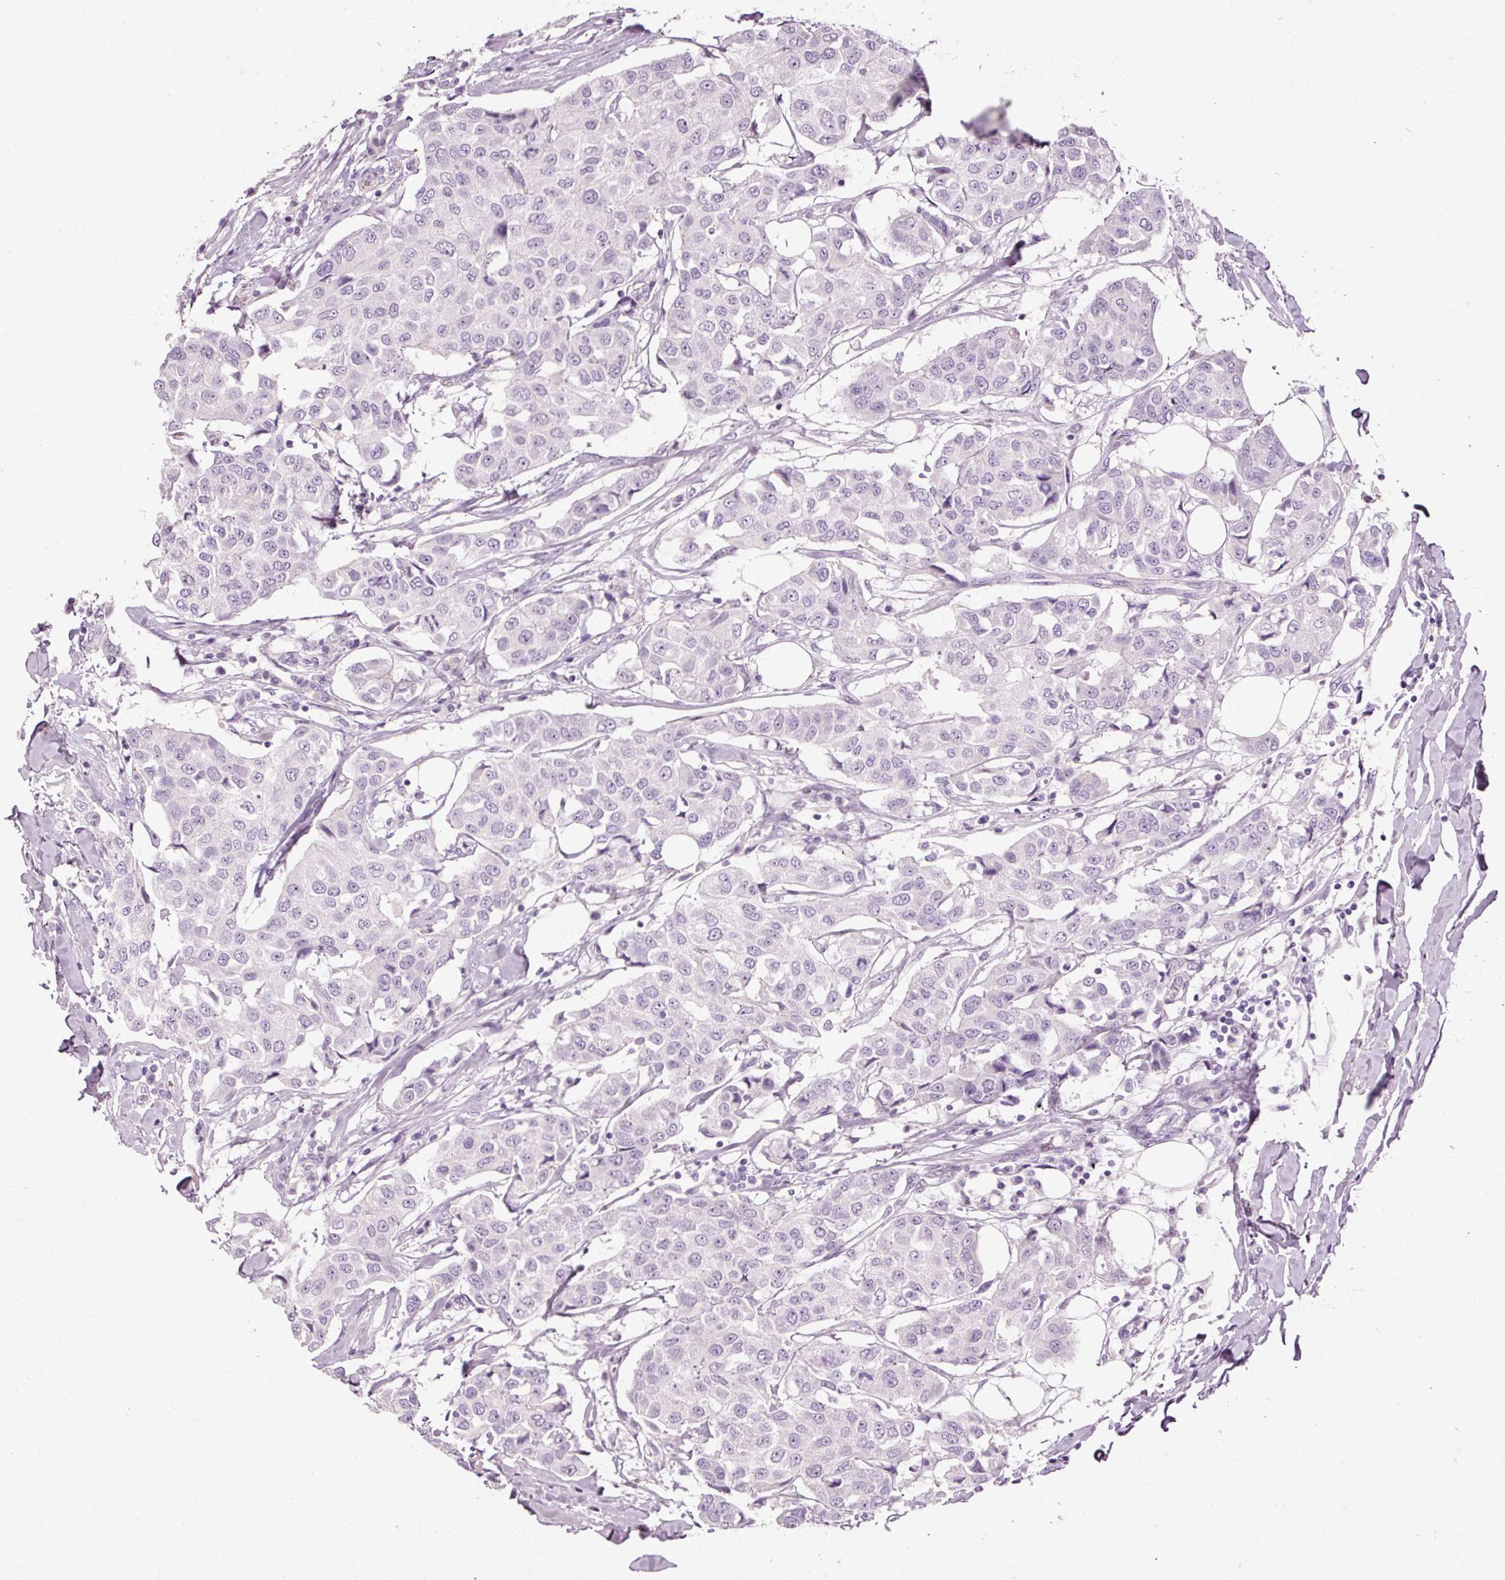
{"staining": {"intensity": "negative", "quantity": "none", "location": "none"}, "tissue": "breast cancer", "cell_type": "Tumor cells", "image_type": "cancer", "snomed": [{"axis": "morphology", "description": "Duct carcinoma"}, {"axis": "topography", "description": "Breast"}], "caption": "Immunohistochemical staining of invasive ductal carcinoma (breast) displays no significant staining in tumor cells.", "gene": "MUC5AC", "patient": {"sex": "female", "age": 80}}